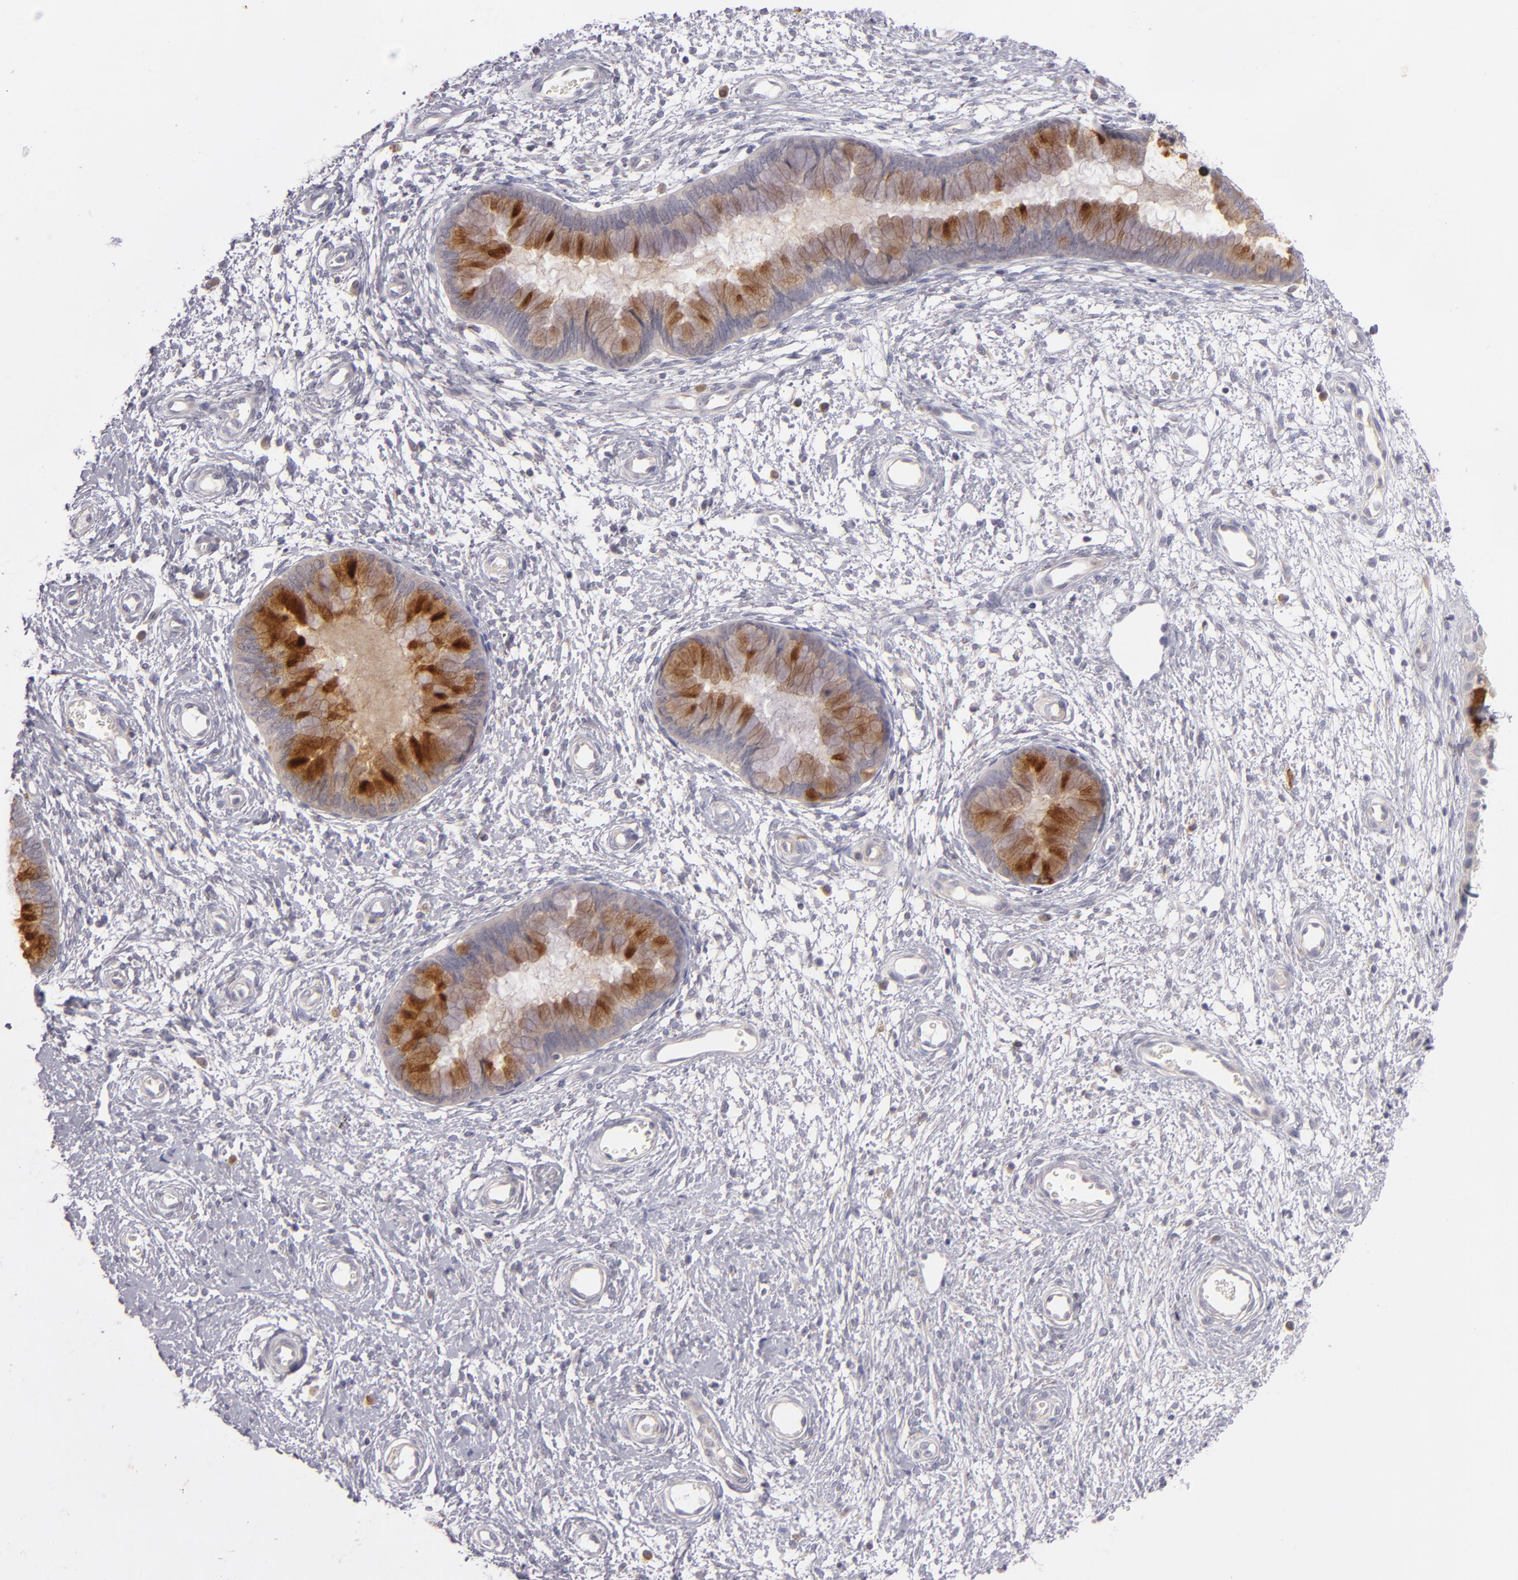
{"staining": {"intensity": "moderate", "quantity": "25%-75%", "location": "cytoplasmic/membranous"}, "tissue": "cervix", "cell_type": "Glandular cells", "image_type": "normal", "snomed": [{"axis": "morphology", "description": "Normal tissue, NOS"}, {"axis": "topography", "description": "Cervix"}], "caption": "High-magnification brightfield microscopy of unremarkable cervix stained with DAB (3,3'-diaminobenzidine) (brown) and counterstained with hematoxylin (blue). glandular cells exhibit moderate cytoplasmic/membranous expression is present in about25%-75% of cells.", "gene": "CD83", "patient": {"sex": "female", "age": 55}}